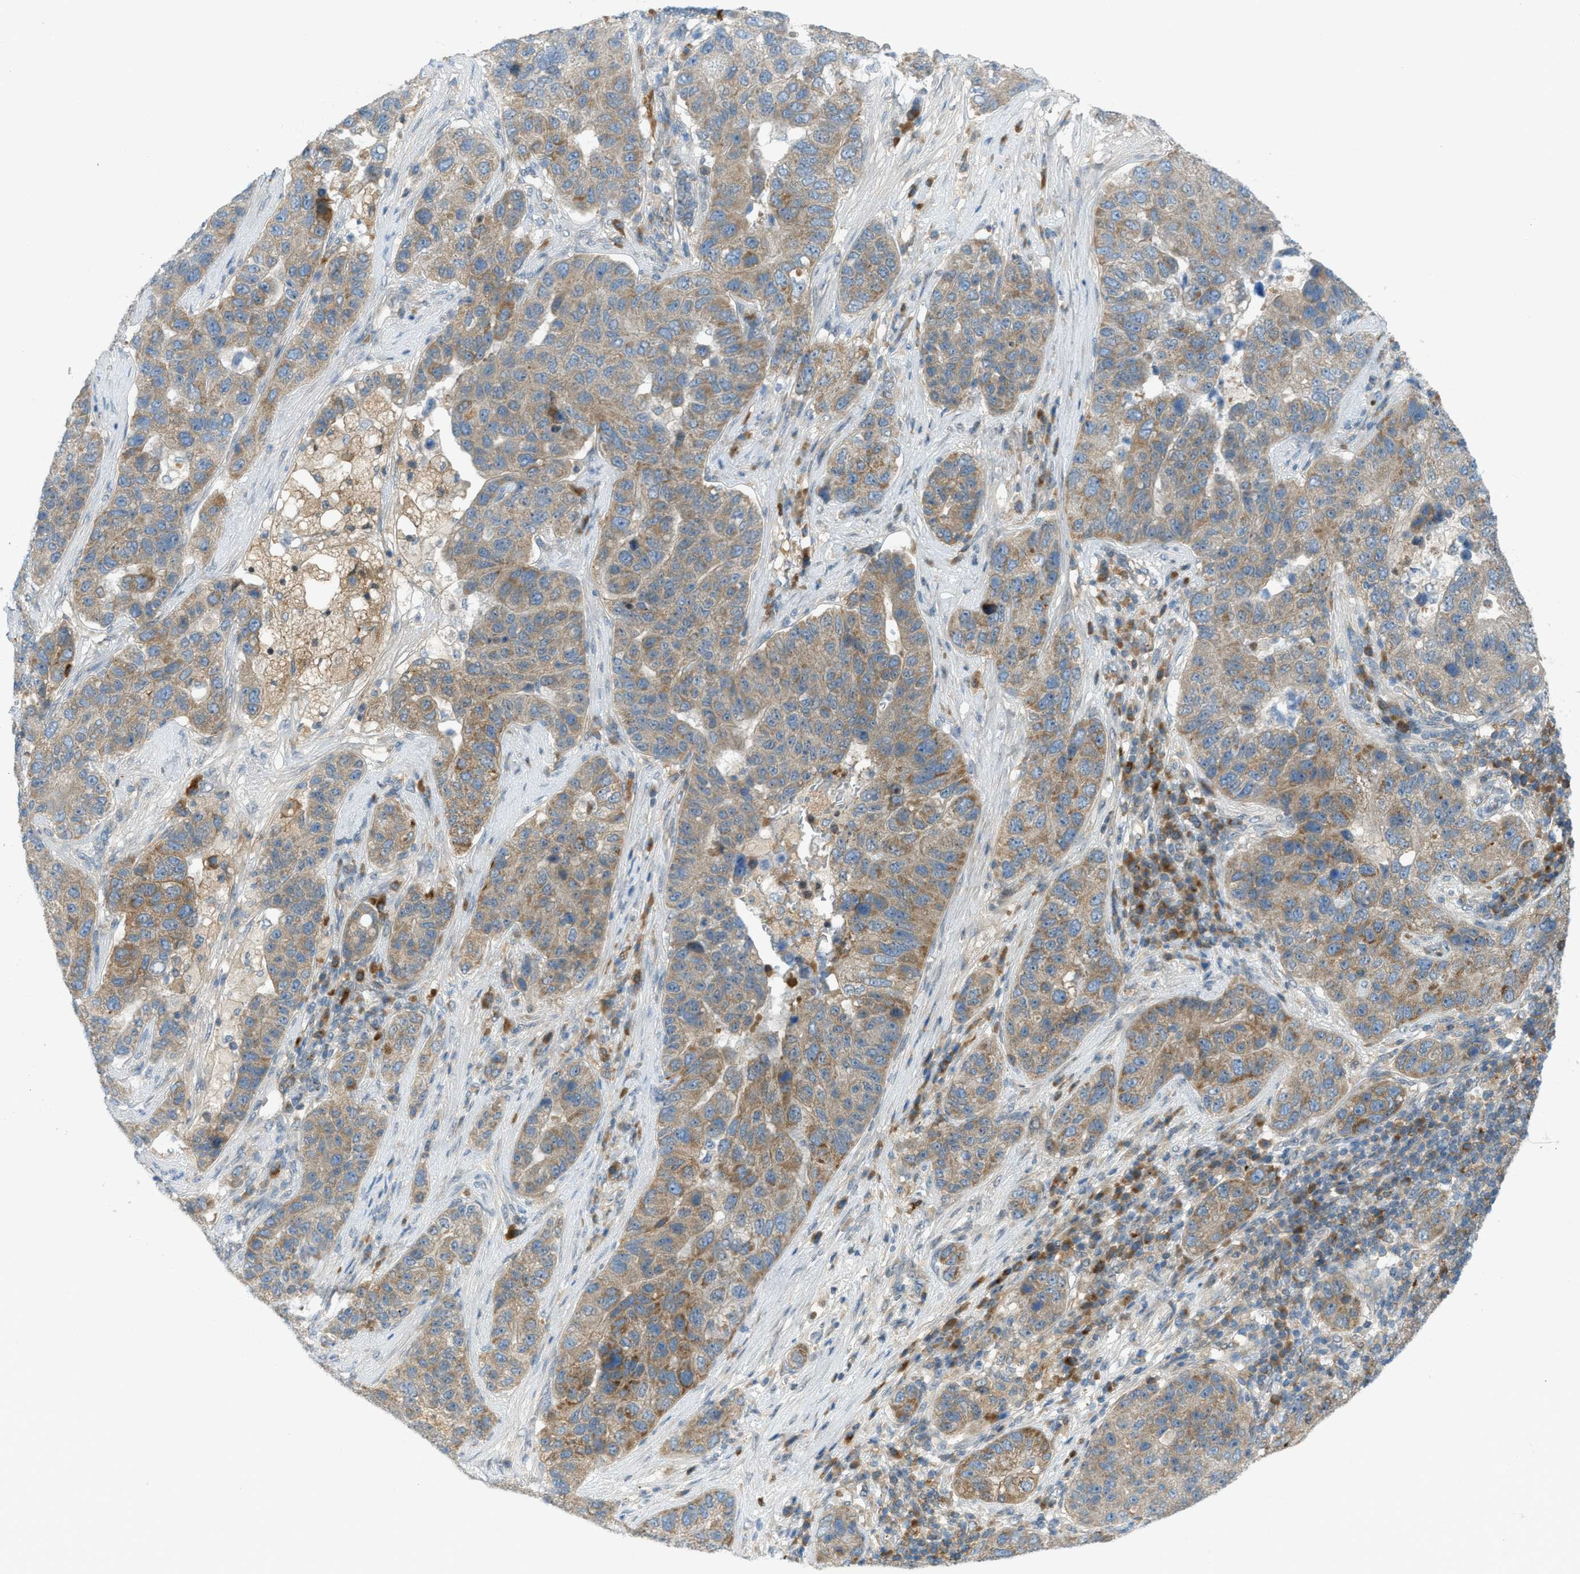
{"staining": {"intensity": "moderate", "quantity": ">75%", "location": "cytoplasmic/membranous"}, "tissue": "pancreatic cancer", "cell_type": "Tumor cells", "image_type": "cancer", "snomed": [{"axis": "morphology", "description": "Adenocarcinoma, NOS"}, {"axis": "topography", "description": "Pancreas"}], "caption": "A medium amount of moderate cytoplasmic/membranous positivity is identified in about >75% of tumor cells in pancreatic adenocarcinoma tissue.", "gene": "DYRK1A", "patient": {"sex": "female", "age": 61}}